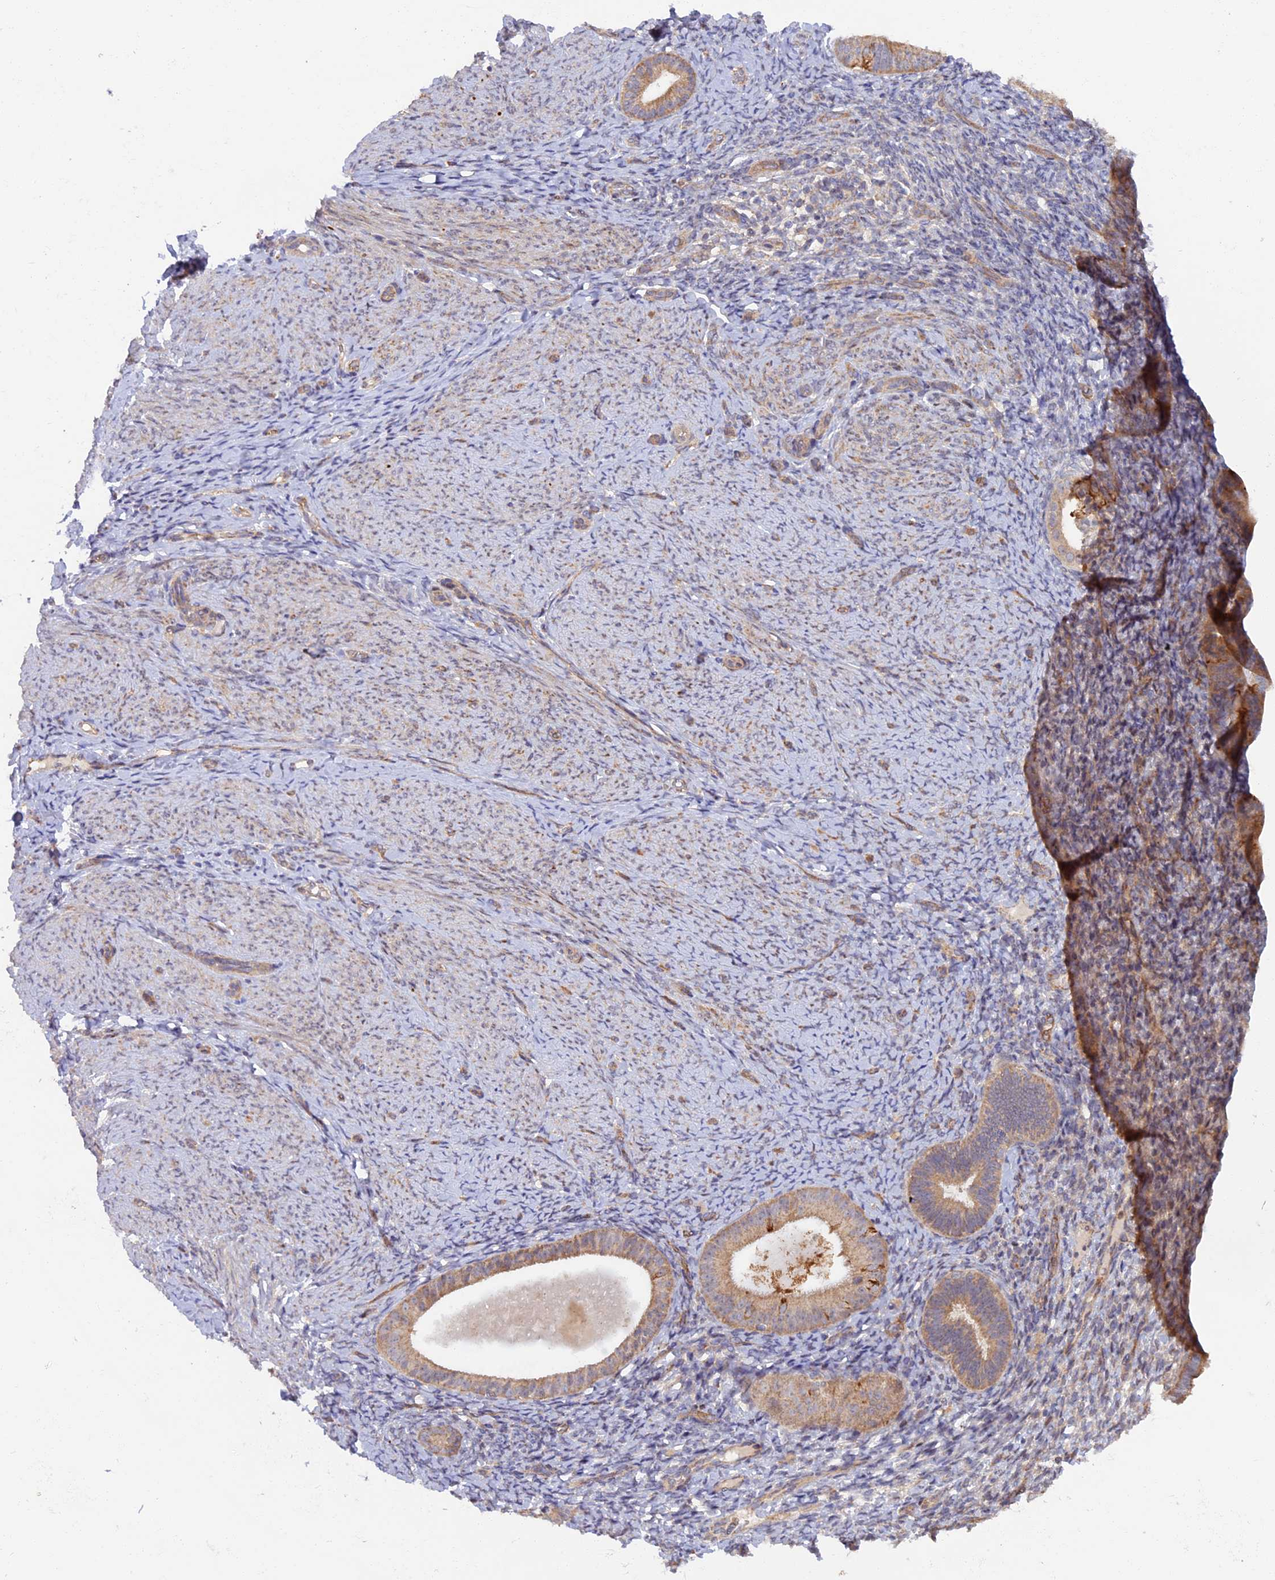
{"staining": {"intensity": "negative", "quantity": "none", "location": "none"}, "tissue": "endometrium", "cell_type": "Cells in endometrial stroma", "image_type": "normal", "snomed": [{"axis": "morphology", "description": "Normal tissue, NOS"}, {"axis": "topography", "description": "Endometrium"}], "caption": "IHC of unremarkable human endometrium demonstrates no positivity in cells in endometrial stroma. (DAB IHC visualized using brightfield microscopy, high magnification).", "gene": "FERMT1", "patient": {"sex": "female", "age": 65}}